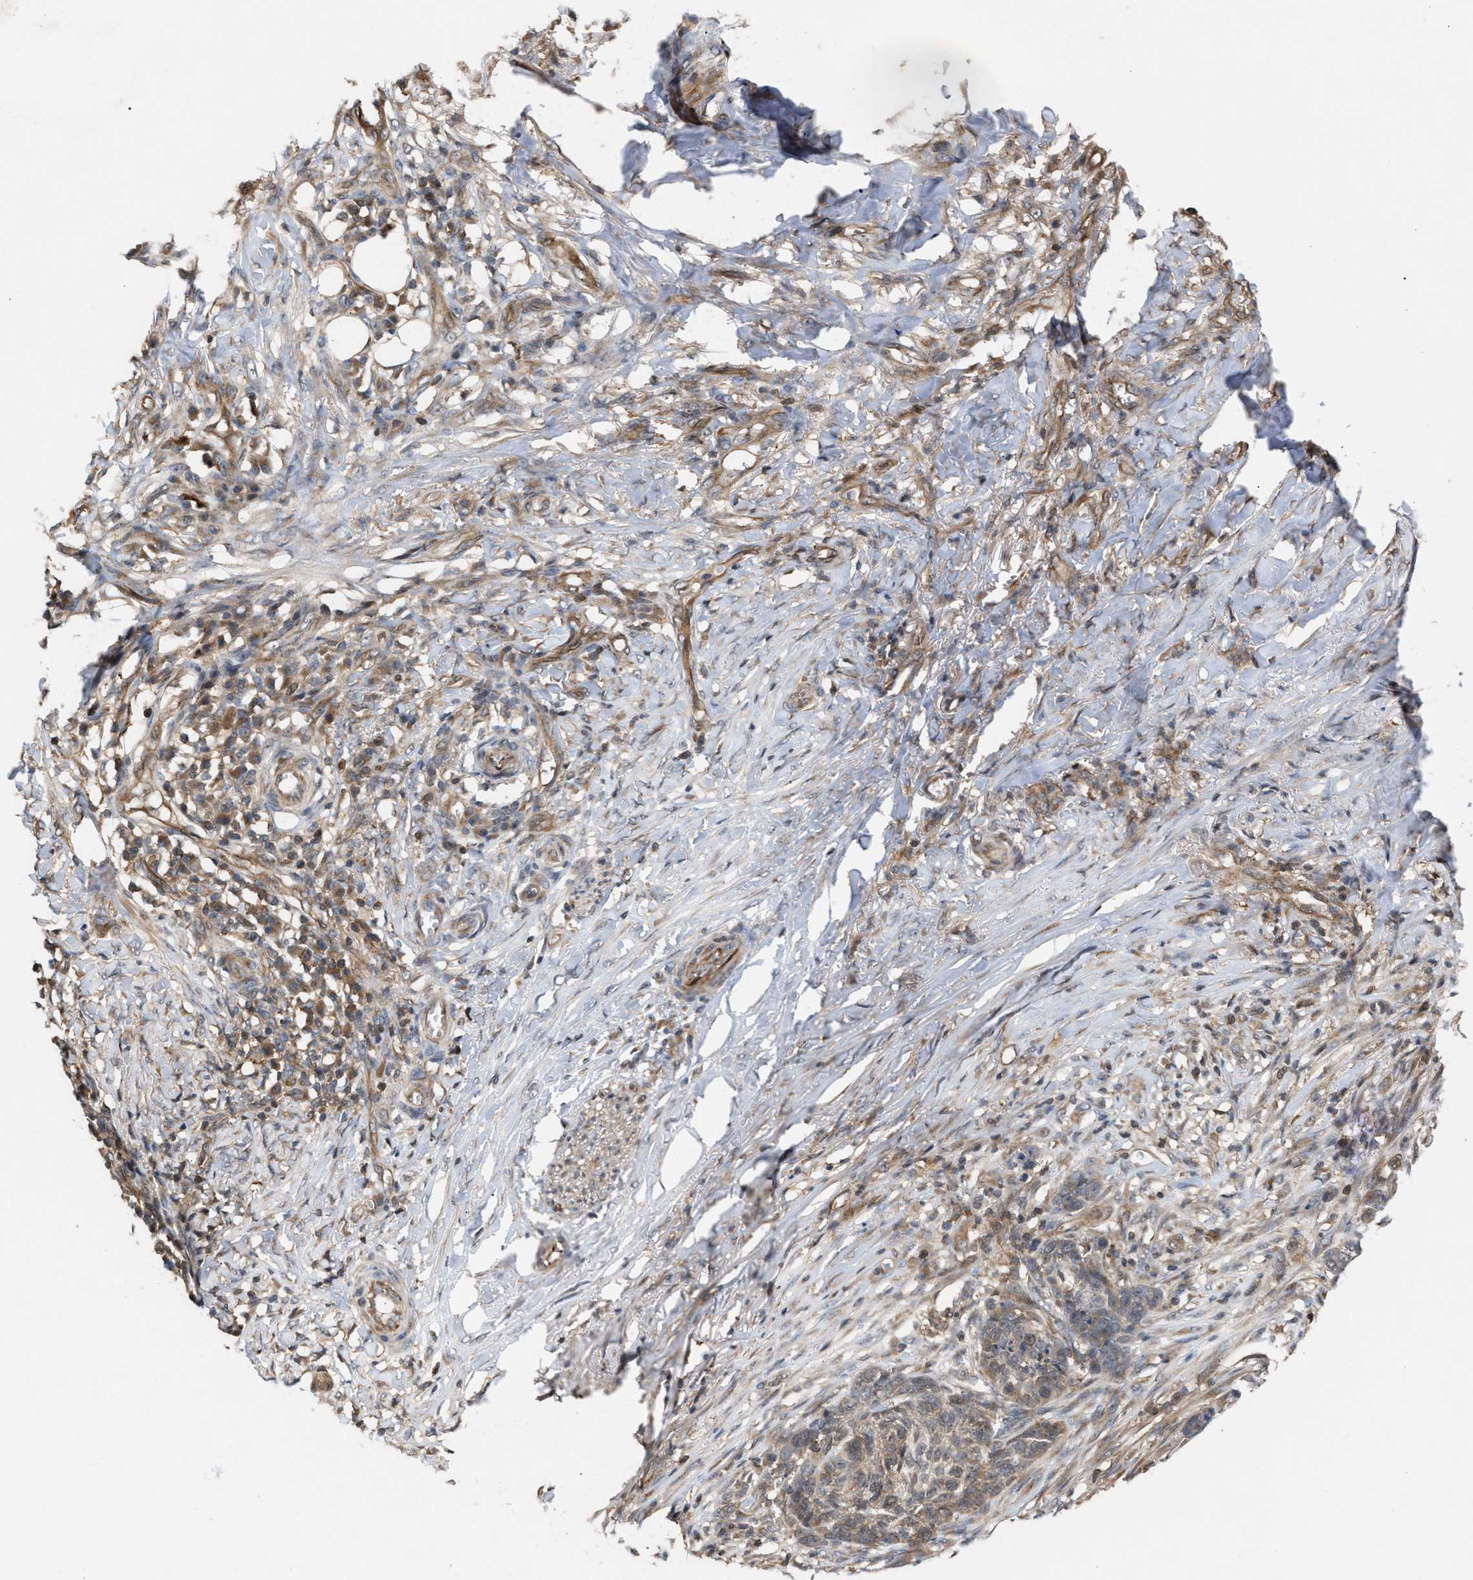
{"staining": {"intensity": "weak", "quantity": ">75%", "location": "cytoplasmic/membranous"}, "tissue": "skin cancer", "cell_type": "Tumor cells", "image_type": "cancer", "snomed": [{"axis": "morphology", "description": "Basal cell carcinoma"}, {"axis": "topography", "description": "Skin"}], "caption": "The immunohistochemical stain labels weak cytoplasmic/membranous expression in tumor cells of basal cell carcinoma (skin) tissue.", "gene": "GLOD4", "patient": {"sex": "male", "age": 85}}